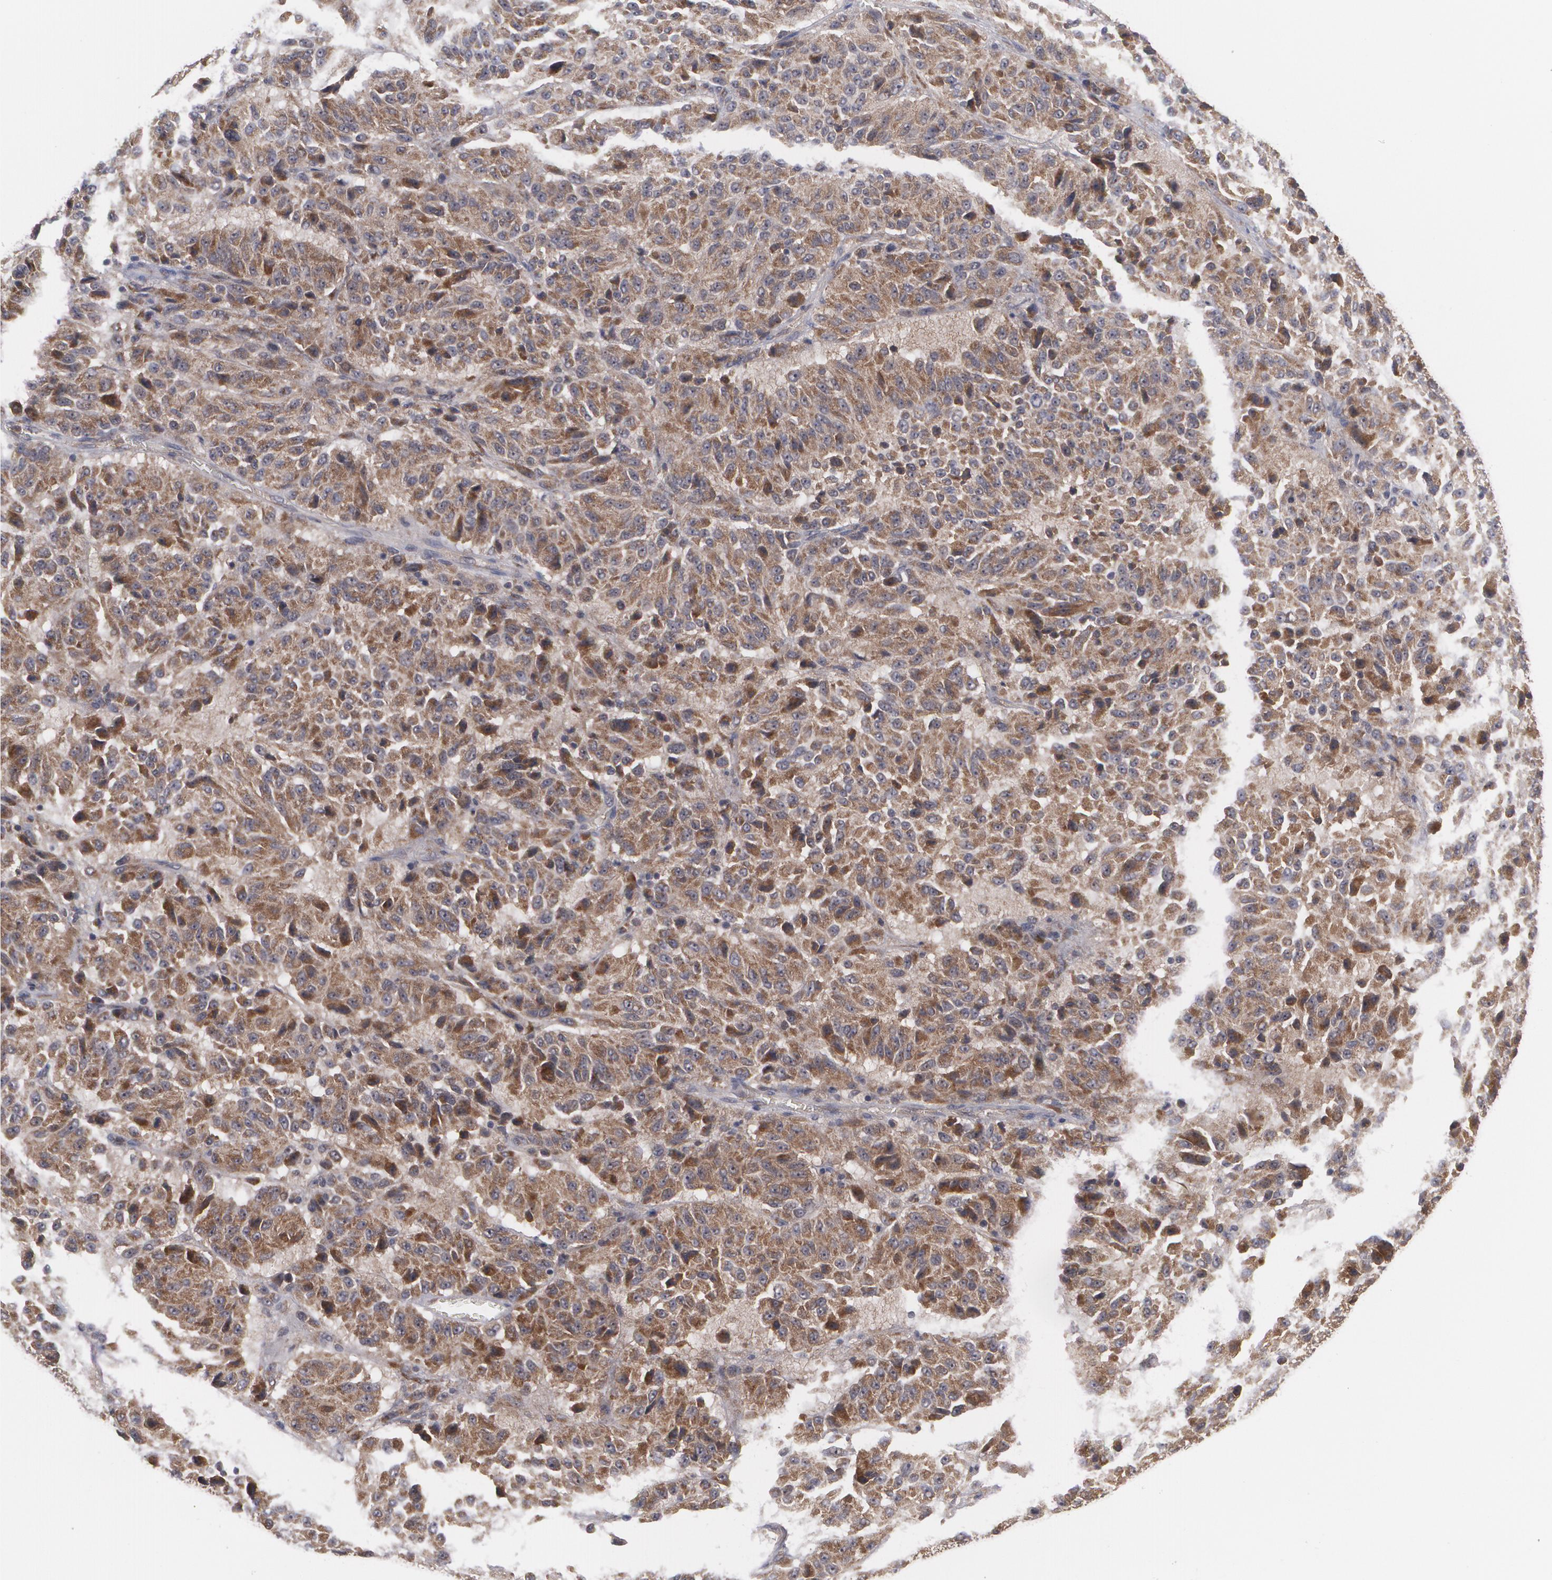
{"staining": {"intensity": "moderate", "quantity": ">75%", "location": "cytoplasmic/membranous"}, "tissue": "melanoma", "cell_type": "Tumor cells", "image_type": "cancer", "snomed": [{"axis": "morphology", "description": "Malignant melanoma, Metastatic site"}, {"axis": "topography", "description": "Lung"}], "caption": "Melanoma stained with a protein marker displays moderate staining in tumor cells.", "gene": "BMP6", "patient": {"sex": "male", "age": 64}}